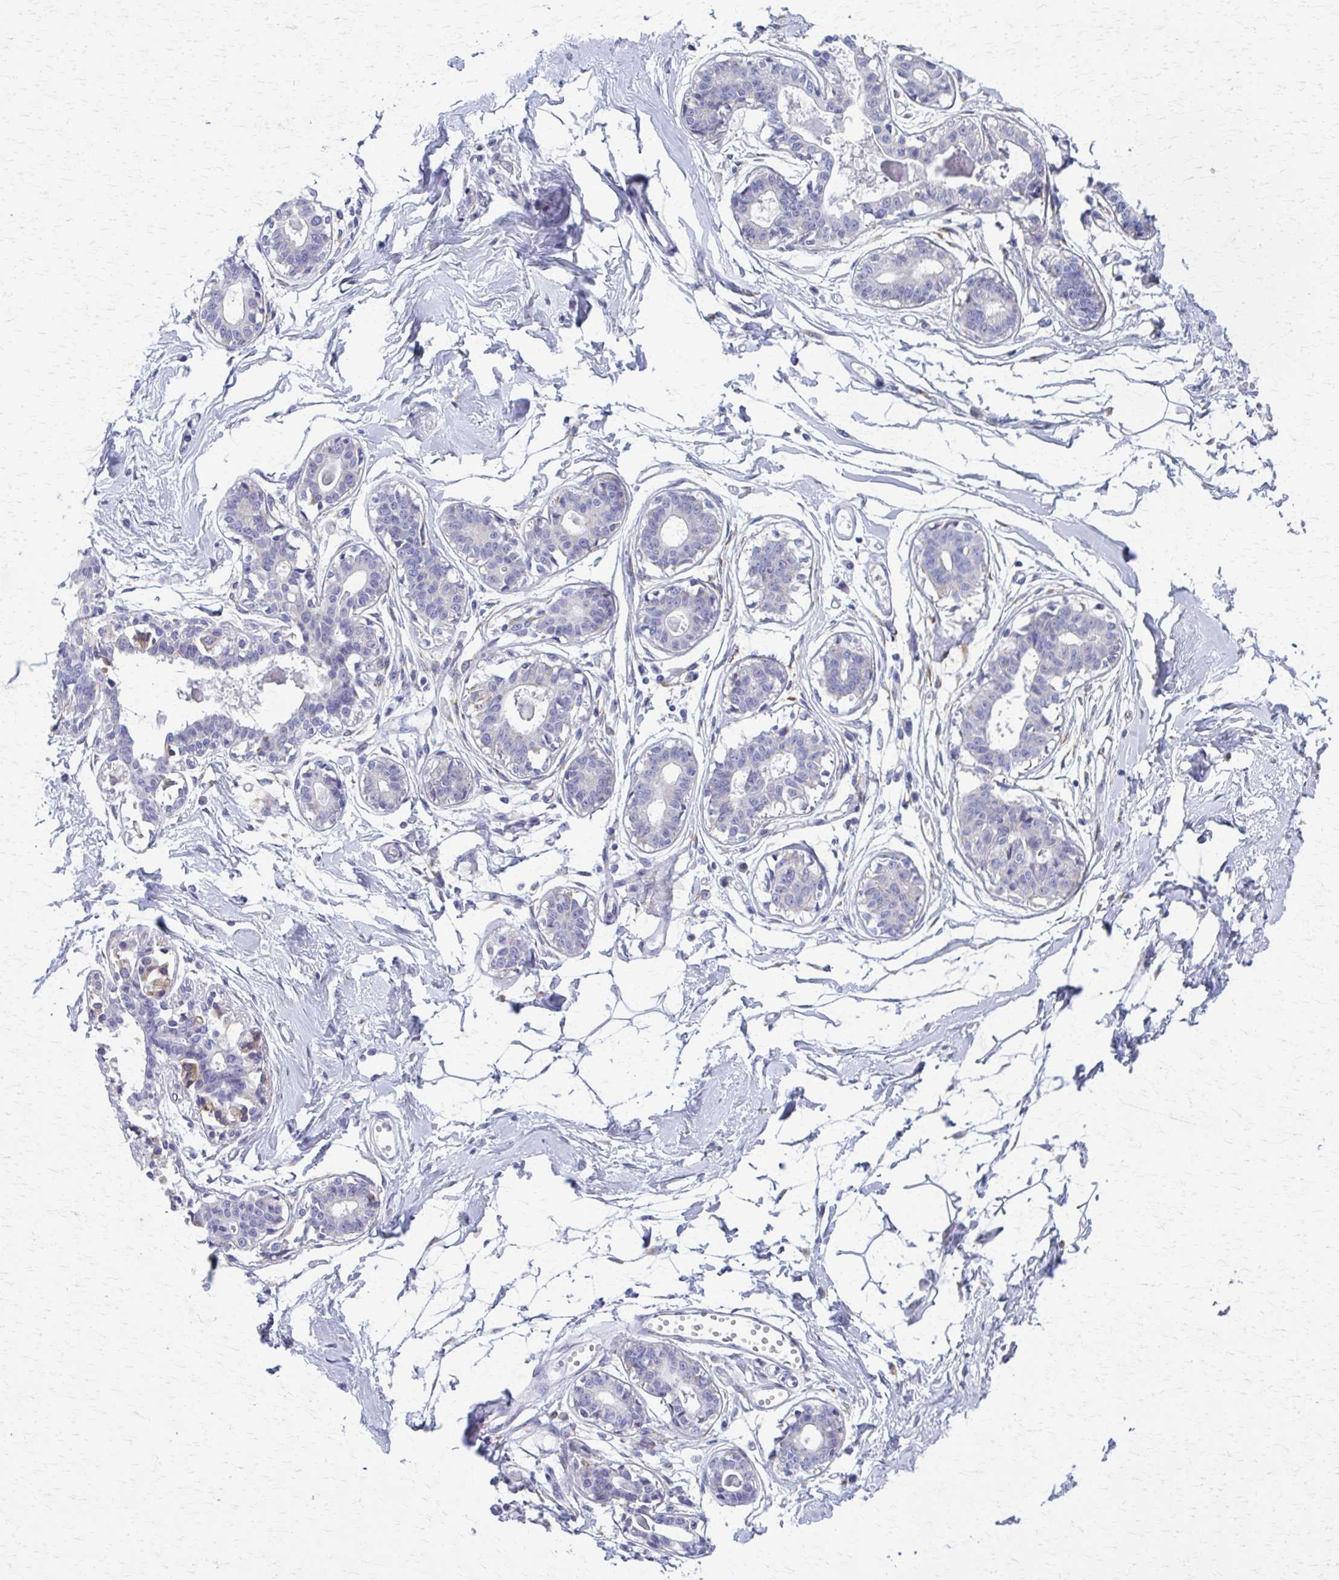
{"staining": {"intensity": "negative", "quantity": "none", "location": "none"}, "tissue": "breast", "cell_type": "Adipocytes", "image_type": "normal", "snomed": [{"axis": "morphology", "description": "Normal tissue, NOS"}, {"axis": "topography", "description": "Breast"}], "caption": "High power microscopy histopathology image of an IHC image of unremarkable breast, revealing no significant positivity in adipocytes.", "gene": "SPATS2L", "patient": {"sex": "female", "age": 45}}